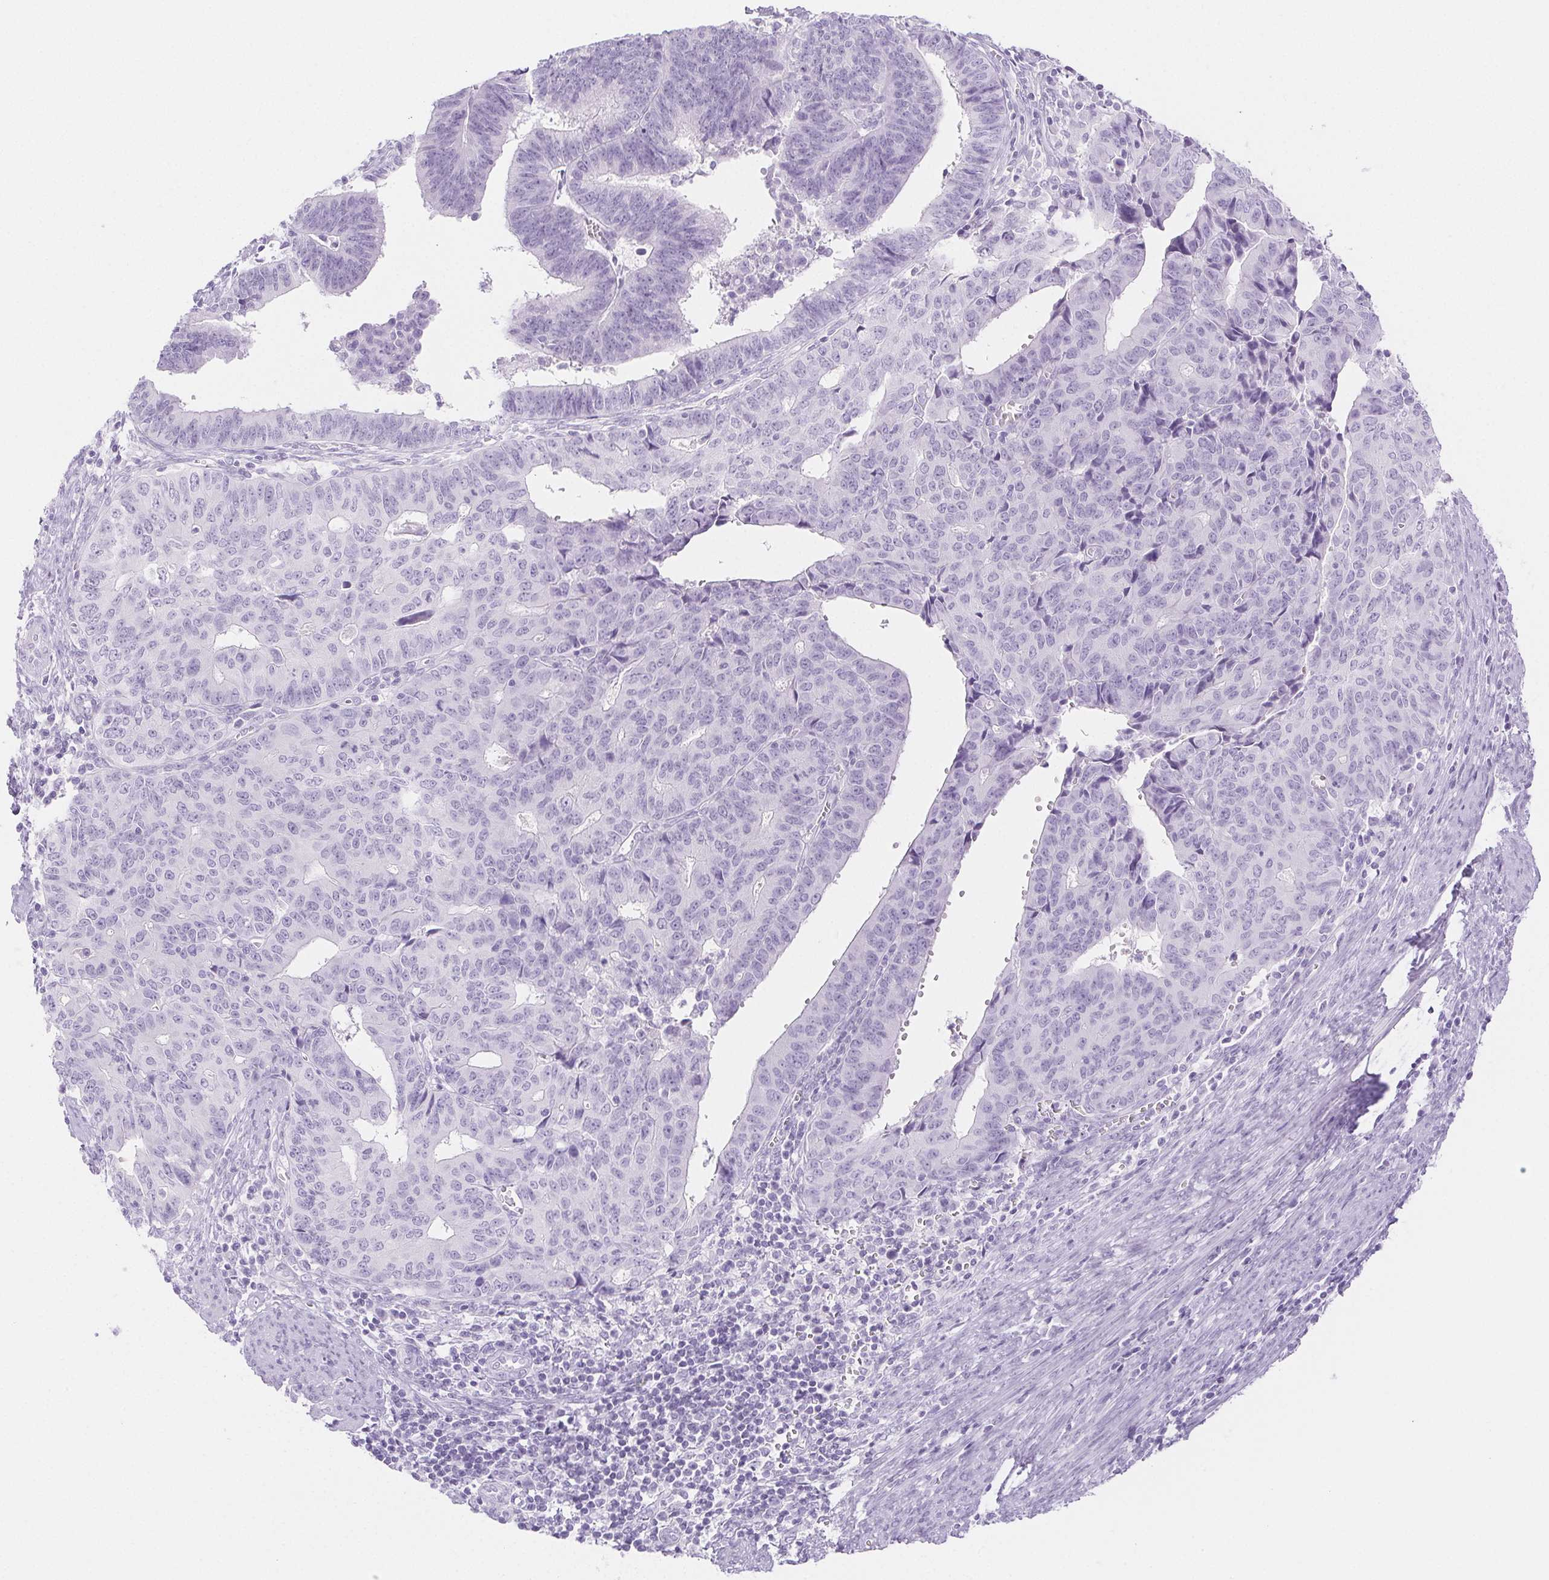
{"staining": {"intensity": "negative", "quantity": "none", "location": "none"}, "tissue": "endometrial cancer", "cell_type": "Tumor cells", "image_type": "cancer", "snomed": [{"axis": "morphology", "description": "Adenocarcinoma, NOS"}, {"axis": "topography", "description": "Endometrium"}], "caption": "High power microscopy micrograph of an immunohistochemistry image of endometrial adenocarcinoma, revealing no significant expression in tumor cells. (DAB (3,3'-diaminobenzidine) immunohistochemistry with hematoxylin counter stain).", "gene": "SPRR3", "patient": {"sex": "female", "age": 65}}